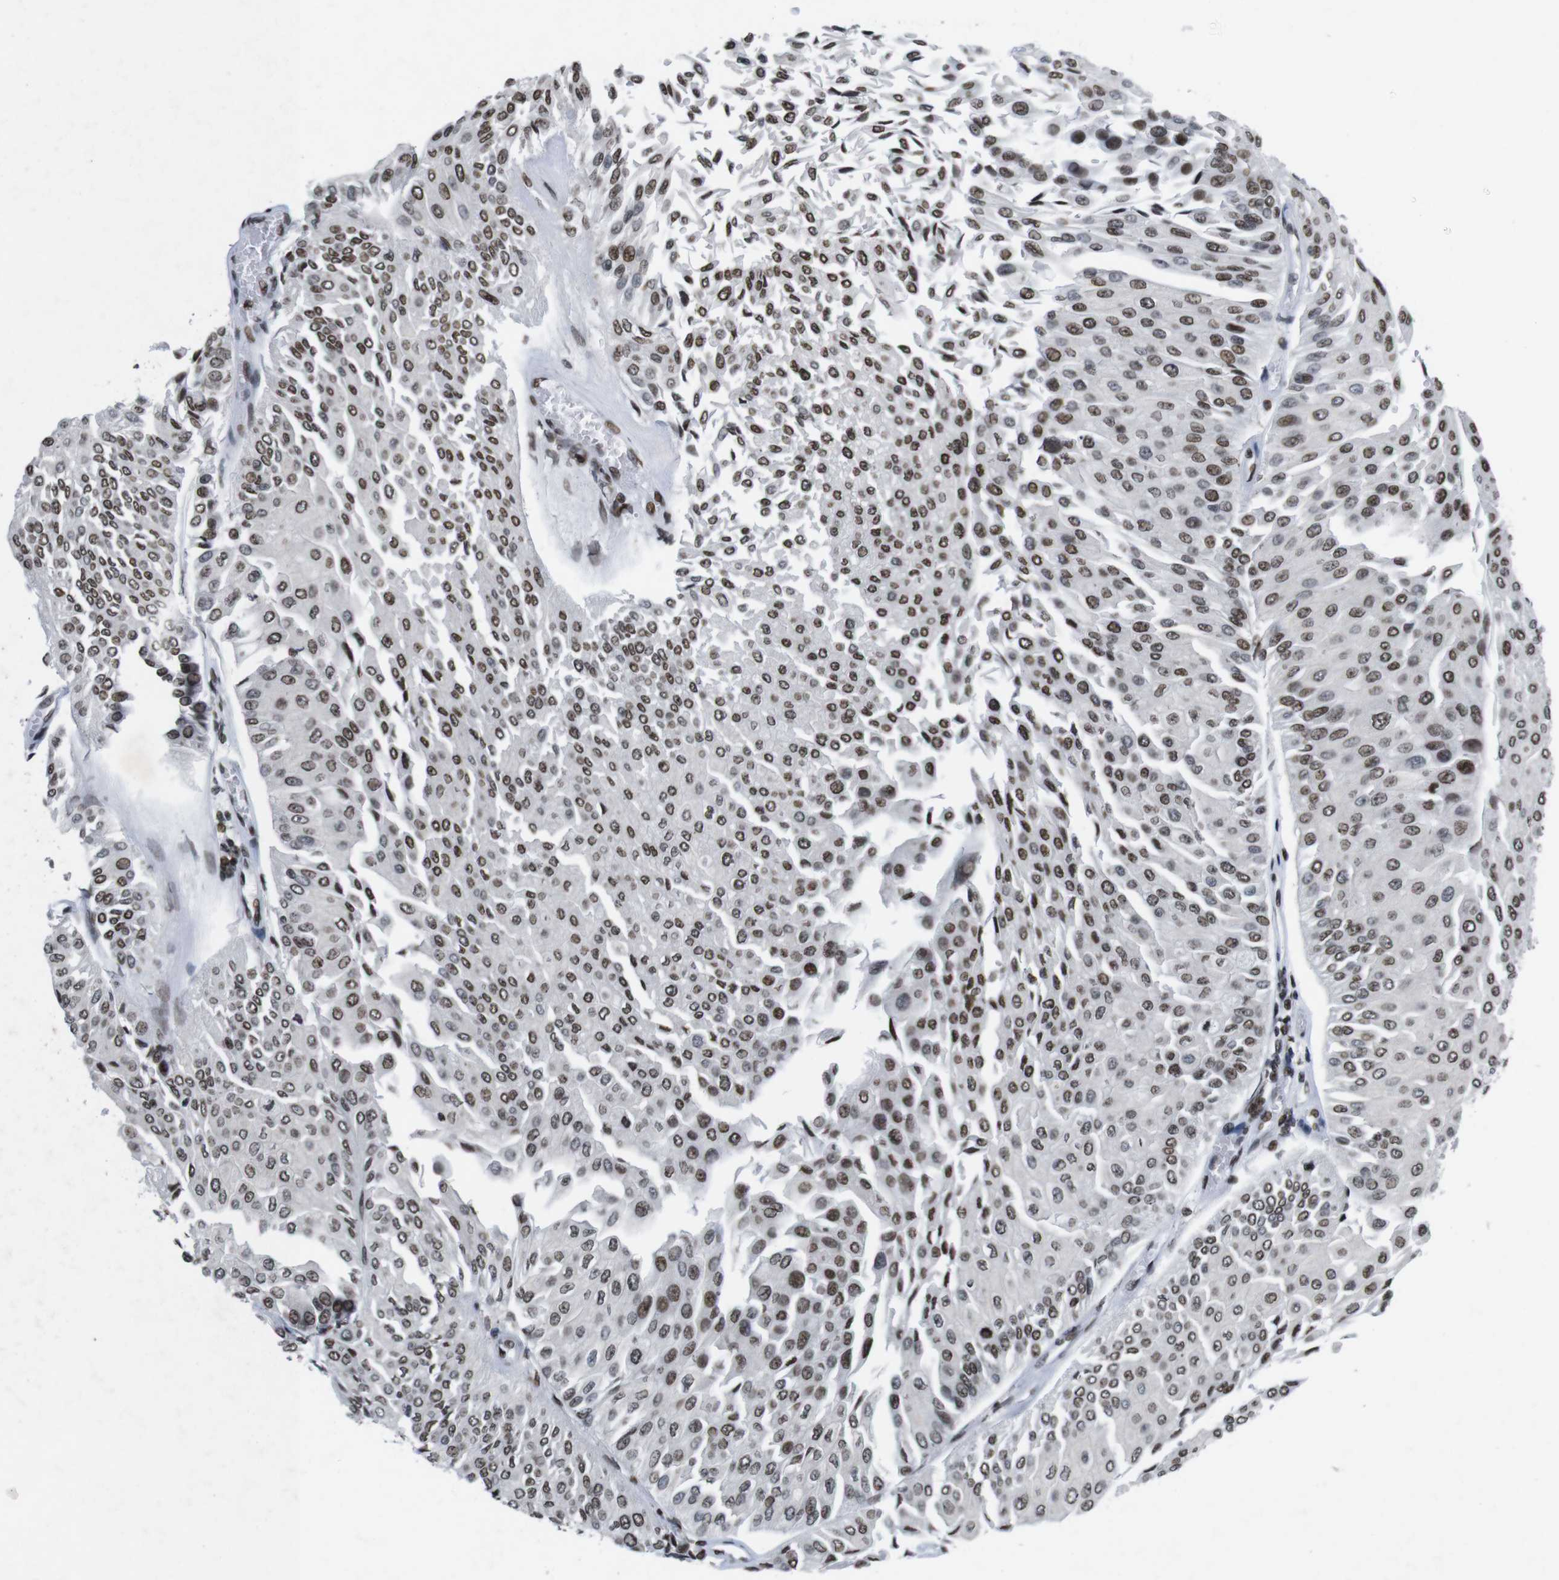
{"staining": {"intensity": "moderate", "quantity": ">75%", "location": "nuclear"}, "tissue": "urothelial cancer", "cell_type": "Tumor cells", "image_type": "cancer", "snomed": [{"axis": "morphology", "description": "Urothelial carcinoma, Low grade"}, {"axis": "topography", "description": "Urinary bladder"}], "caption": "The photomicrograph exhibits a brown stain indicating the presence of a protein in the nuclear of tumor cells in urothelial carcinoma (low-grade).", "gene": "MAGEH1", "patient": {"sex": "male", "age": 67}}